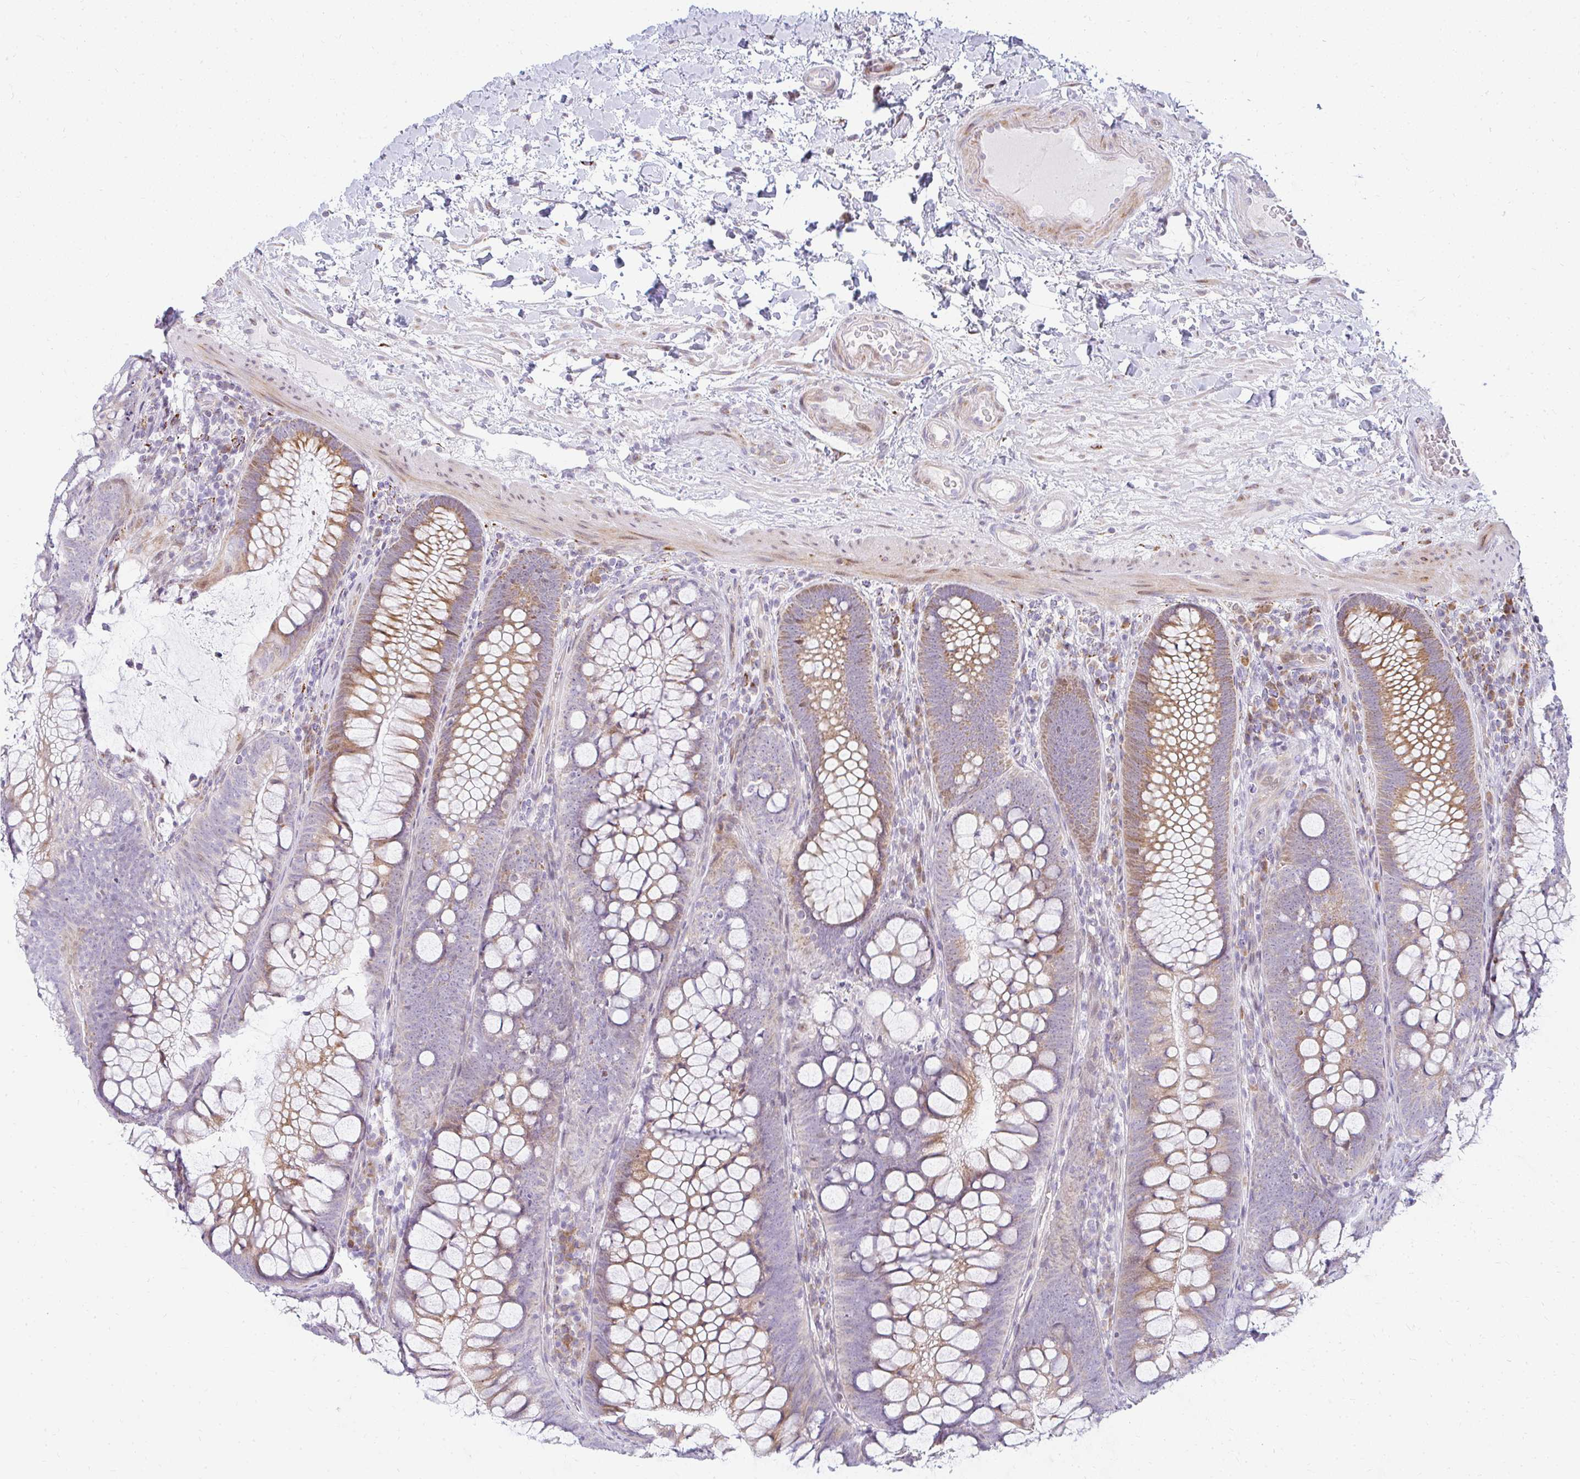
{"staining": {"intensity": "weak", "quantity": "25%-75%", "location": "cytoplasmic/membranous"}, "tissue": "colon", "cell_type": "Endothelial cells", "image_type": "normal", "snomed": [{"axis": "morphology", "description": "Normal tissue, NOS"}, {"axis": "morphology", "description": "Adenoma, NOS"}, {"axis": "topography", "description": "Soft tissue"}, {"axis": "topography", "description": "Colon"}], "caption": "This image demonstrates IHC staining of normal colon, with low weak cytoplasmic/membranous staining in approximately 25%-75% of endothelial cells.", "gene": "PLA2G5", "patient": {"sex": "male", "age": 47}}